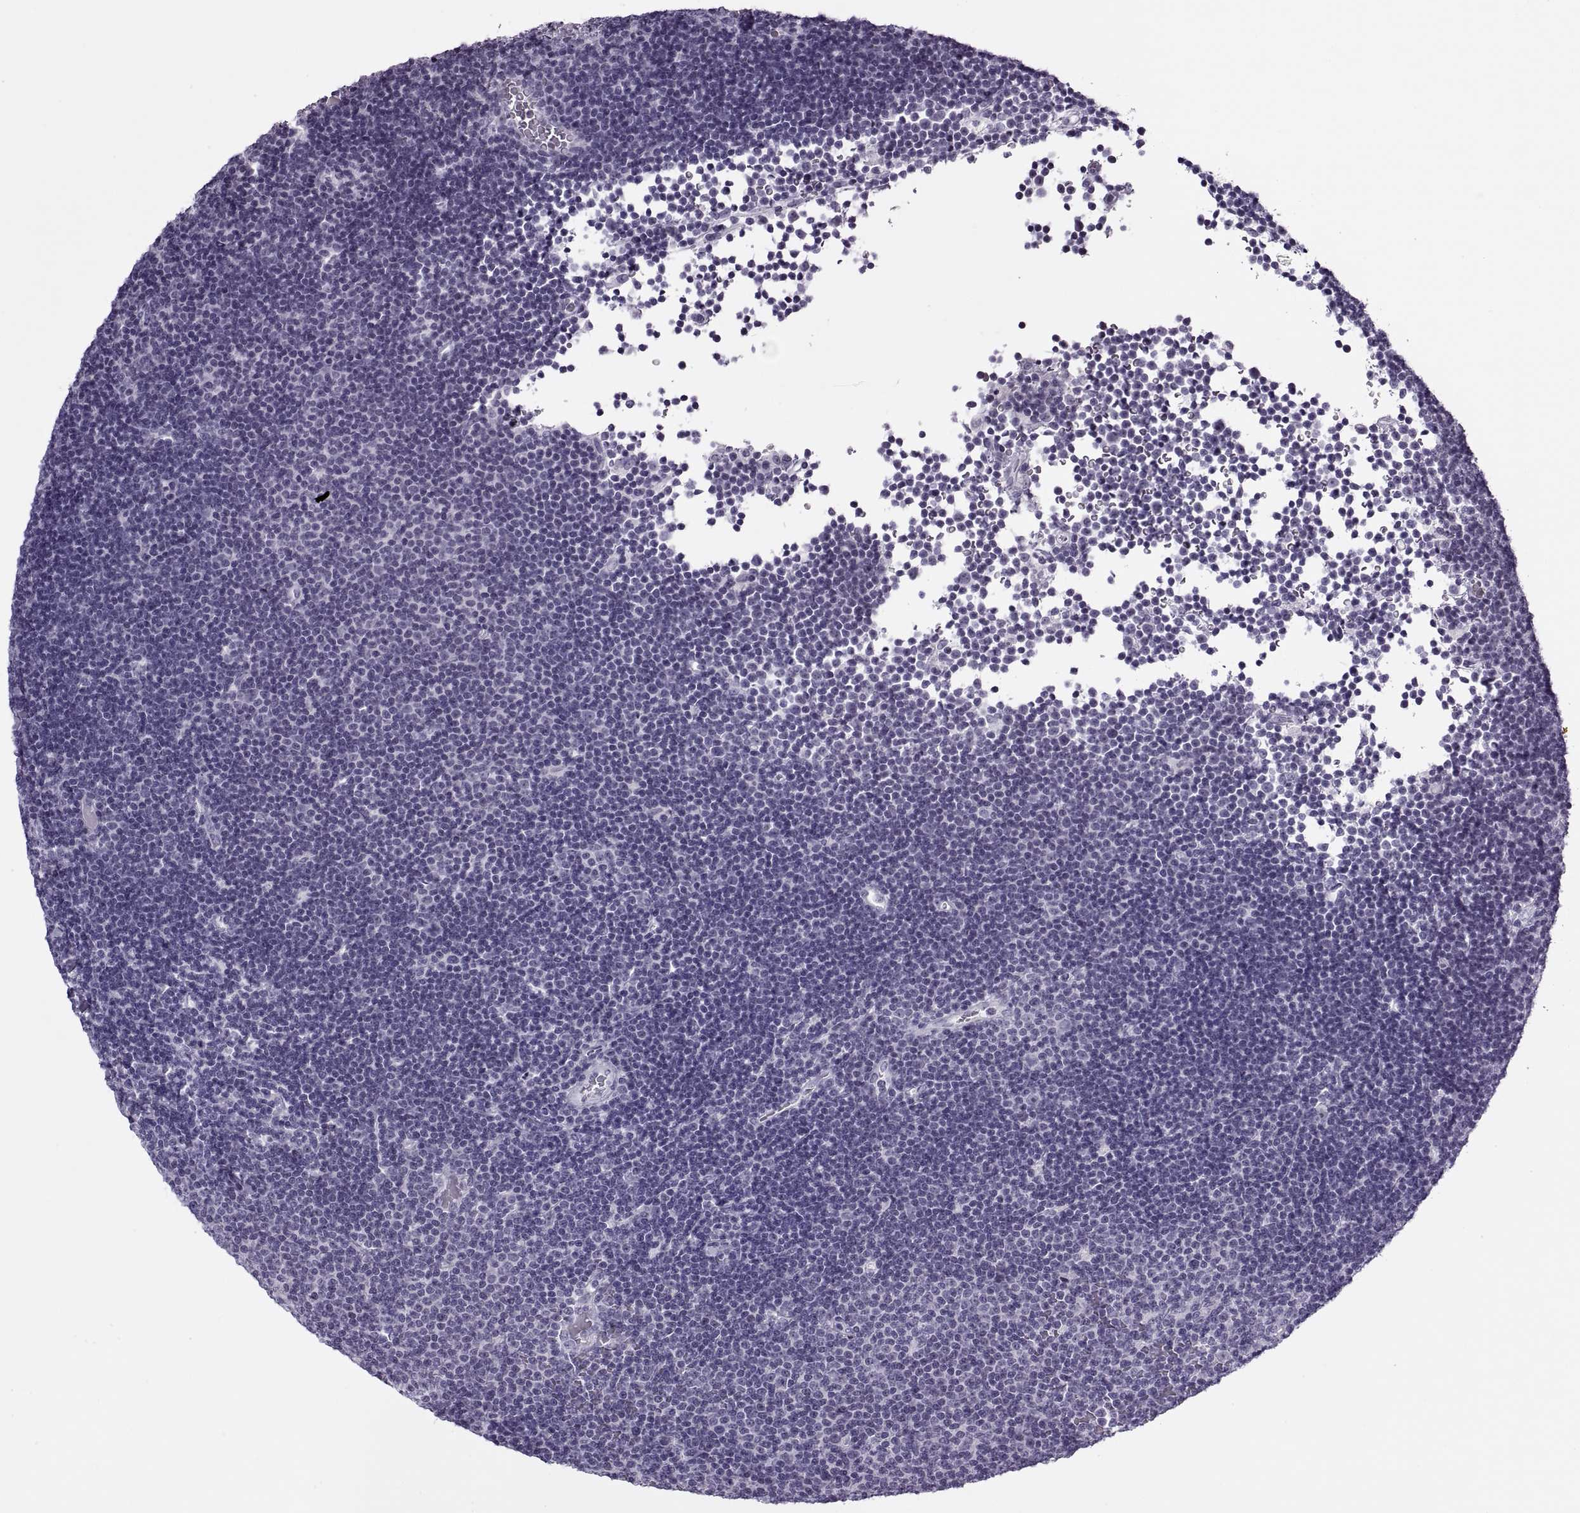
{"staining": {"intensity": "negative", "quantity": "none", "location": "none"}, "tissue": "lymphoma", "cell_type": "Tumor cells", "image_type": "cancer", "snomed": [{"axis": "morphology", "description": "Malignant lymphoma, non-Hodgkin's type, Low grade"}, {"axis": "topography", "description": "Brain"}], "caption": "The IHC micrograph has no significant staining in tumor cells of low-grade malignant lymphoma, non-Hodgkin's type tissue. (DAB immunohistochemistry, high magnification).", "gene": "FAM24A", "patient": {"sex": "female", "age": 66}}